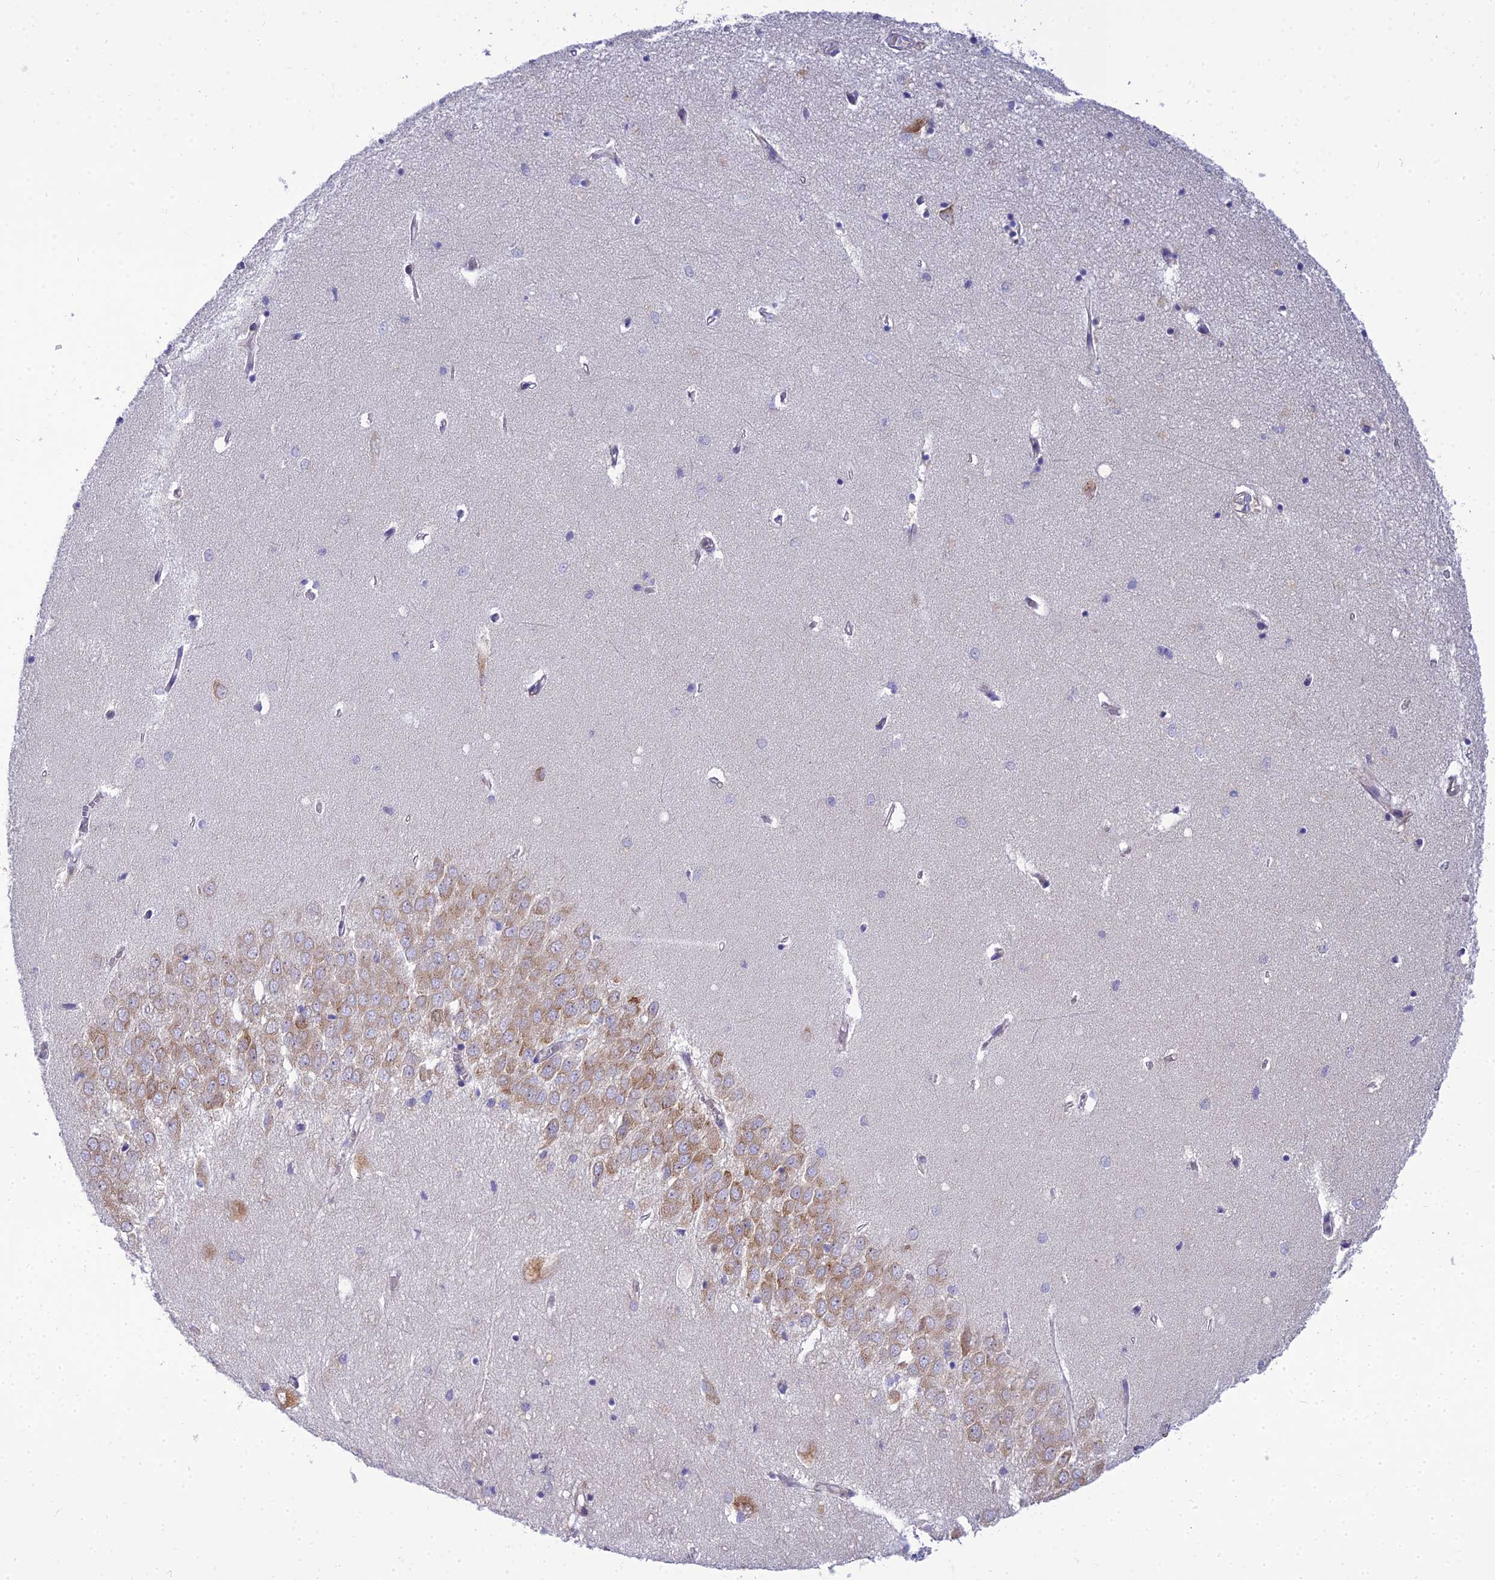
{"staining": {"intensity": "negative", "quantity": "none", "location": "none"}, "tissue": "hippocampus", "cell_type": "Glial cells", "image_type": "normal", "snomed": [{"axis": "morphology", "description": "Normal tissue, NOS"}, {"axis": "topography", "description": "Hippocampus"}], "caption": "This is a photomicrograph of immunohistochemistry (IHC) staining of normal hippocampus, which shows no expression in glial cells. (Brightfield microscopy of DAB immunohistochemistry at high magnification).", "gene": "CLCN7", "patient": {"sex": "female", "age": 64}}